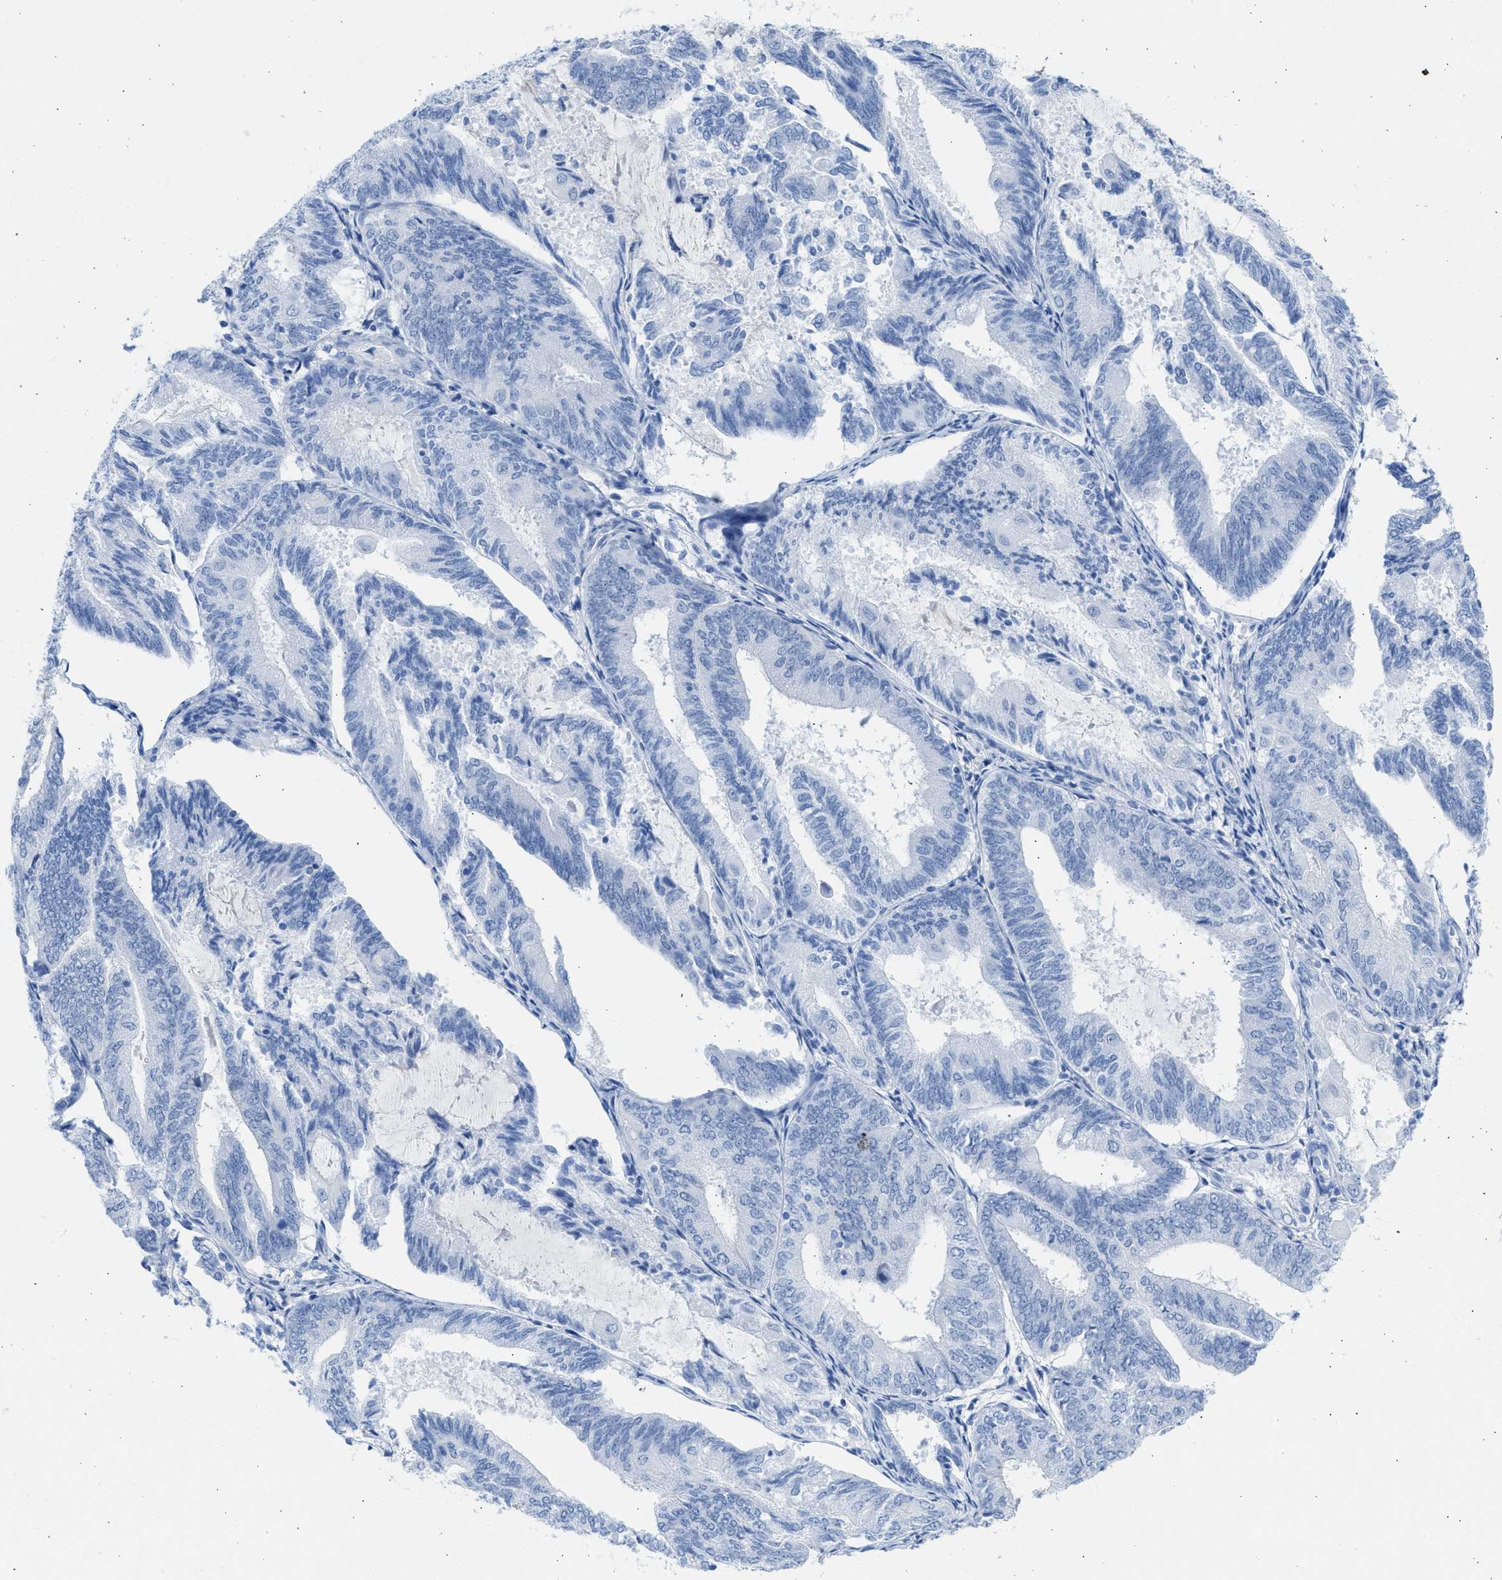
{"staining": {"intensity": "negative", "quantity": "none", "location": "none"}, "tissue": "endometrial cancer", "cell_type": "Tumor cells", "image_type": "cancer", "snomed": [{"axis": "morphology", "description": "Adenocarcinoma, NOS"}, {"axis": "topography", "description": "Endometrium"}], "caption": "DAB (3,3'-diaminobenzidine) immunohistochemical staining of endometrial adenocarcinoma shows no significant positivity in tumor cells.", "gene": "SPATA3", "patient": {"sex": "female", "age": 81}}